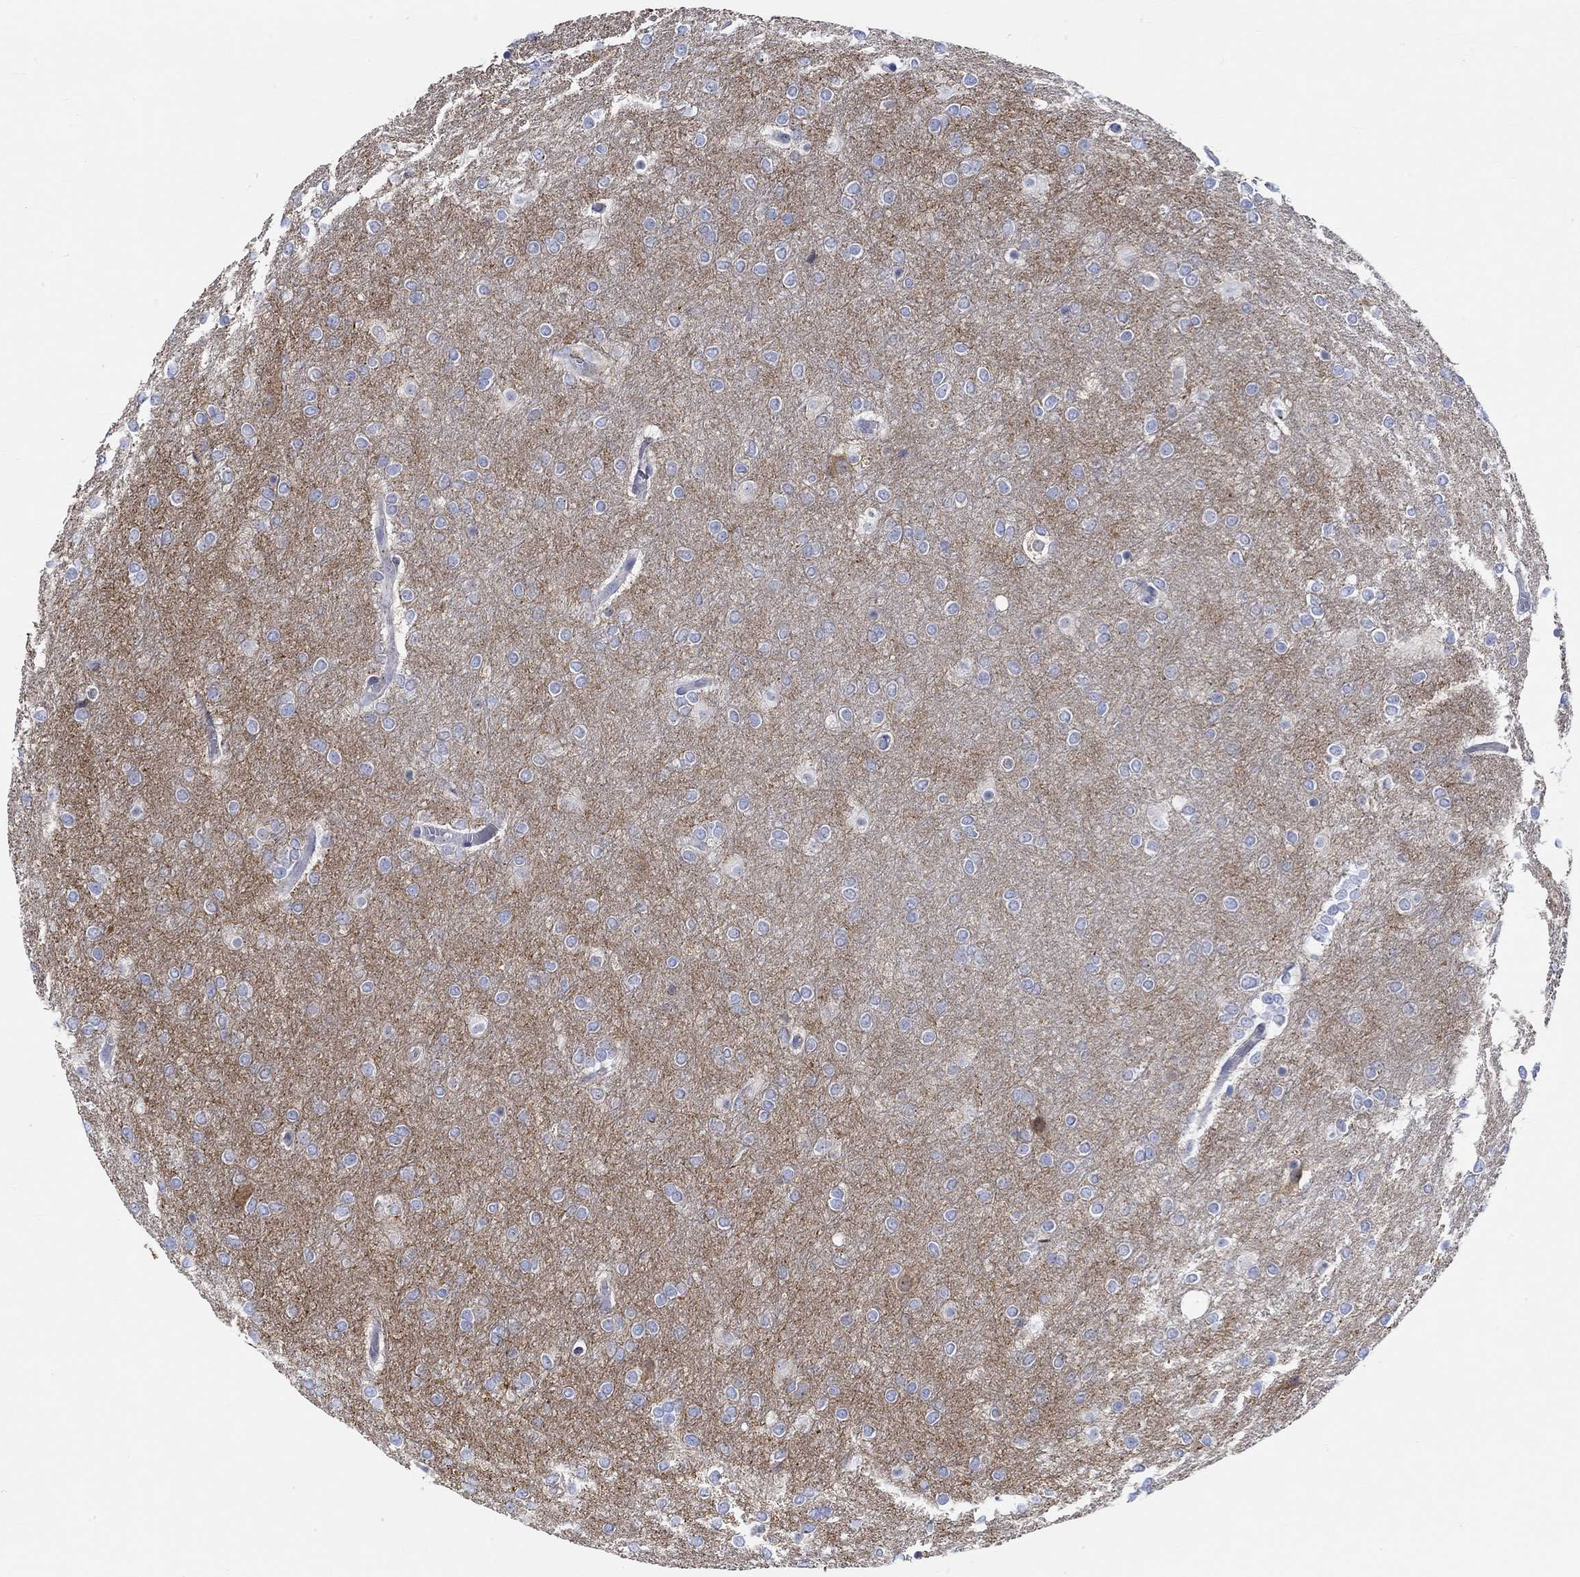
{"staining": {"intensity": "negative", "quantity": "none", "location": "none"}, "tissue": "glioma", "cell_type": "Tumor cells", "image_type": "cancer", "snomed": [{"axis": "morphology", "description": "Glioma, malignant, High grade"}, {"axis": "topography", "description": "Brain"}], "caption": "There is no significant expression in tumor cells of high-grade glioma (malignant).", "gene": "NAV3", "patient": {"sex": "female", "age": 61}}